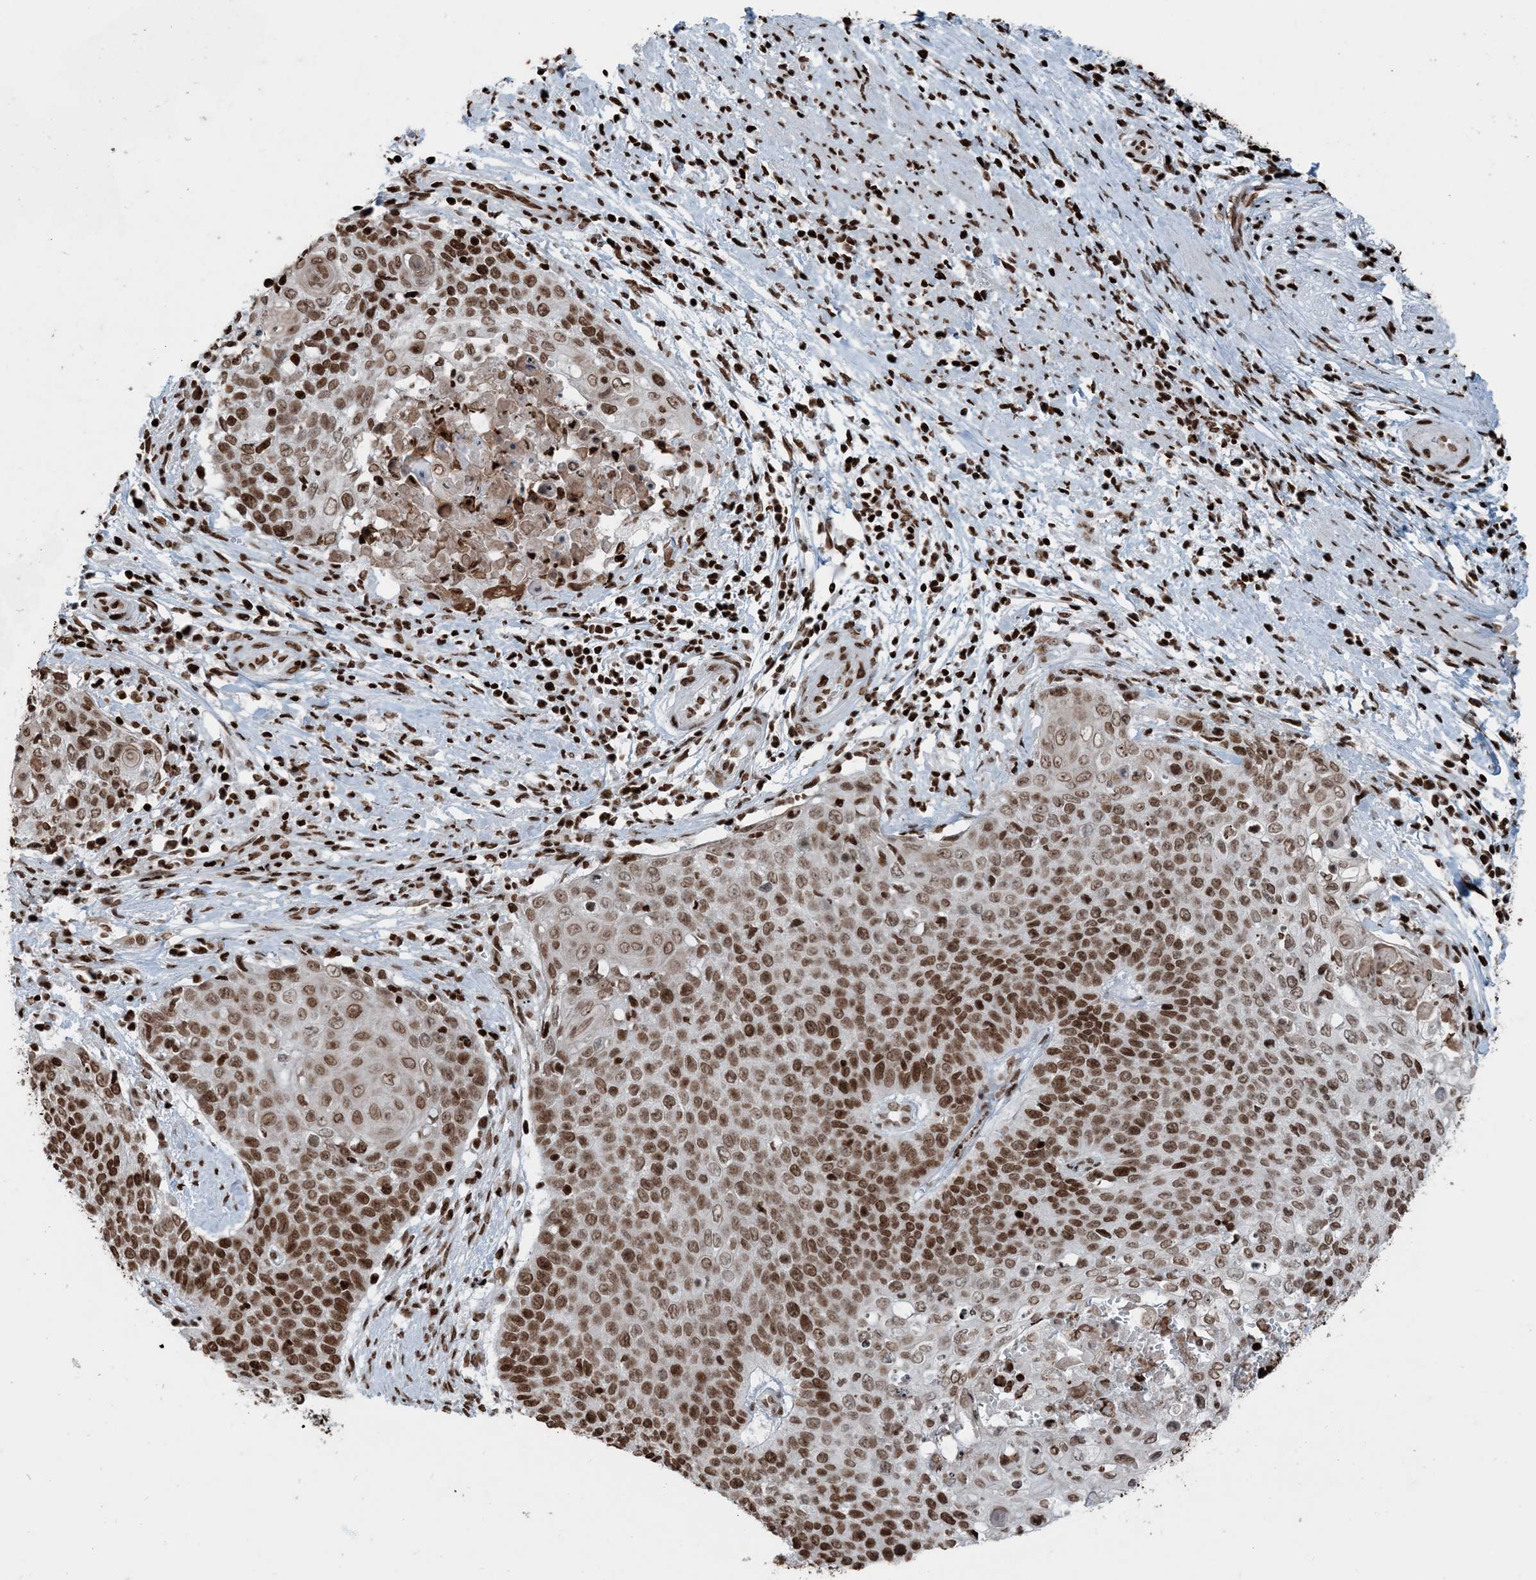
{"staining": {"intensity": "moderate", "quantity": ">75%", "location": "nuclear"}, "tissue": "cervical cancer", "cell_type": "Tumor cells", "image_type": "cancer", "snomed": [{"axis": "morphology", "description": "Squamous cell carcinoma, NOS"}, {"axis": "topography", "description": "Cervix"}], "caption": "Immunohistochemical staining of human squamous cell carcinoma (cervical) displays medium levels of moderate nuclear staining in approximately >75% of tumor cells. (DAB (3,3'-diaminobenzidine) IHC, brown staining for protein, blue staining for nuclei).", "gene": "H3-3B", "patient": {"sex": "female", "age": 39}}